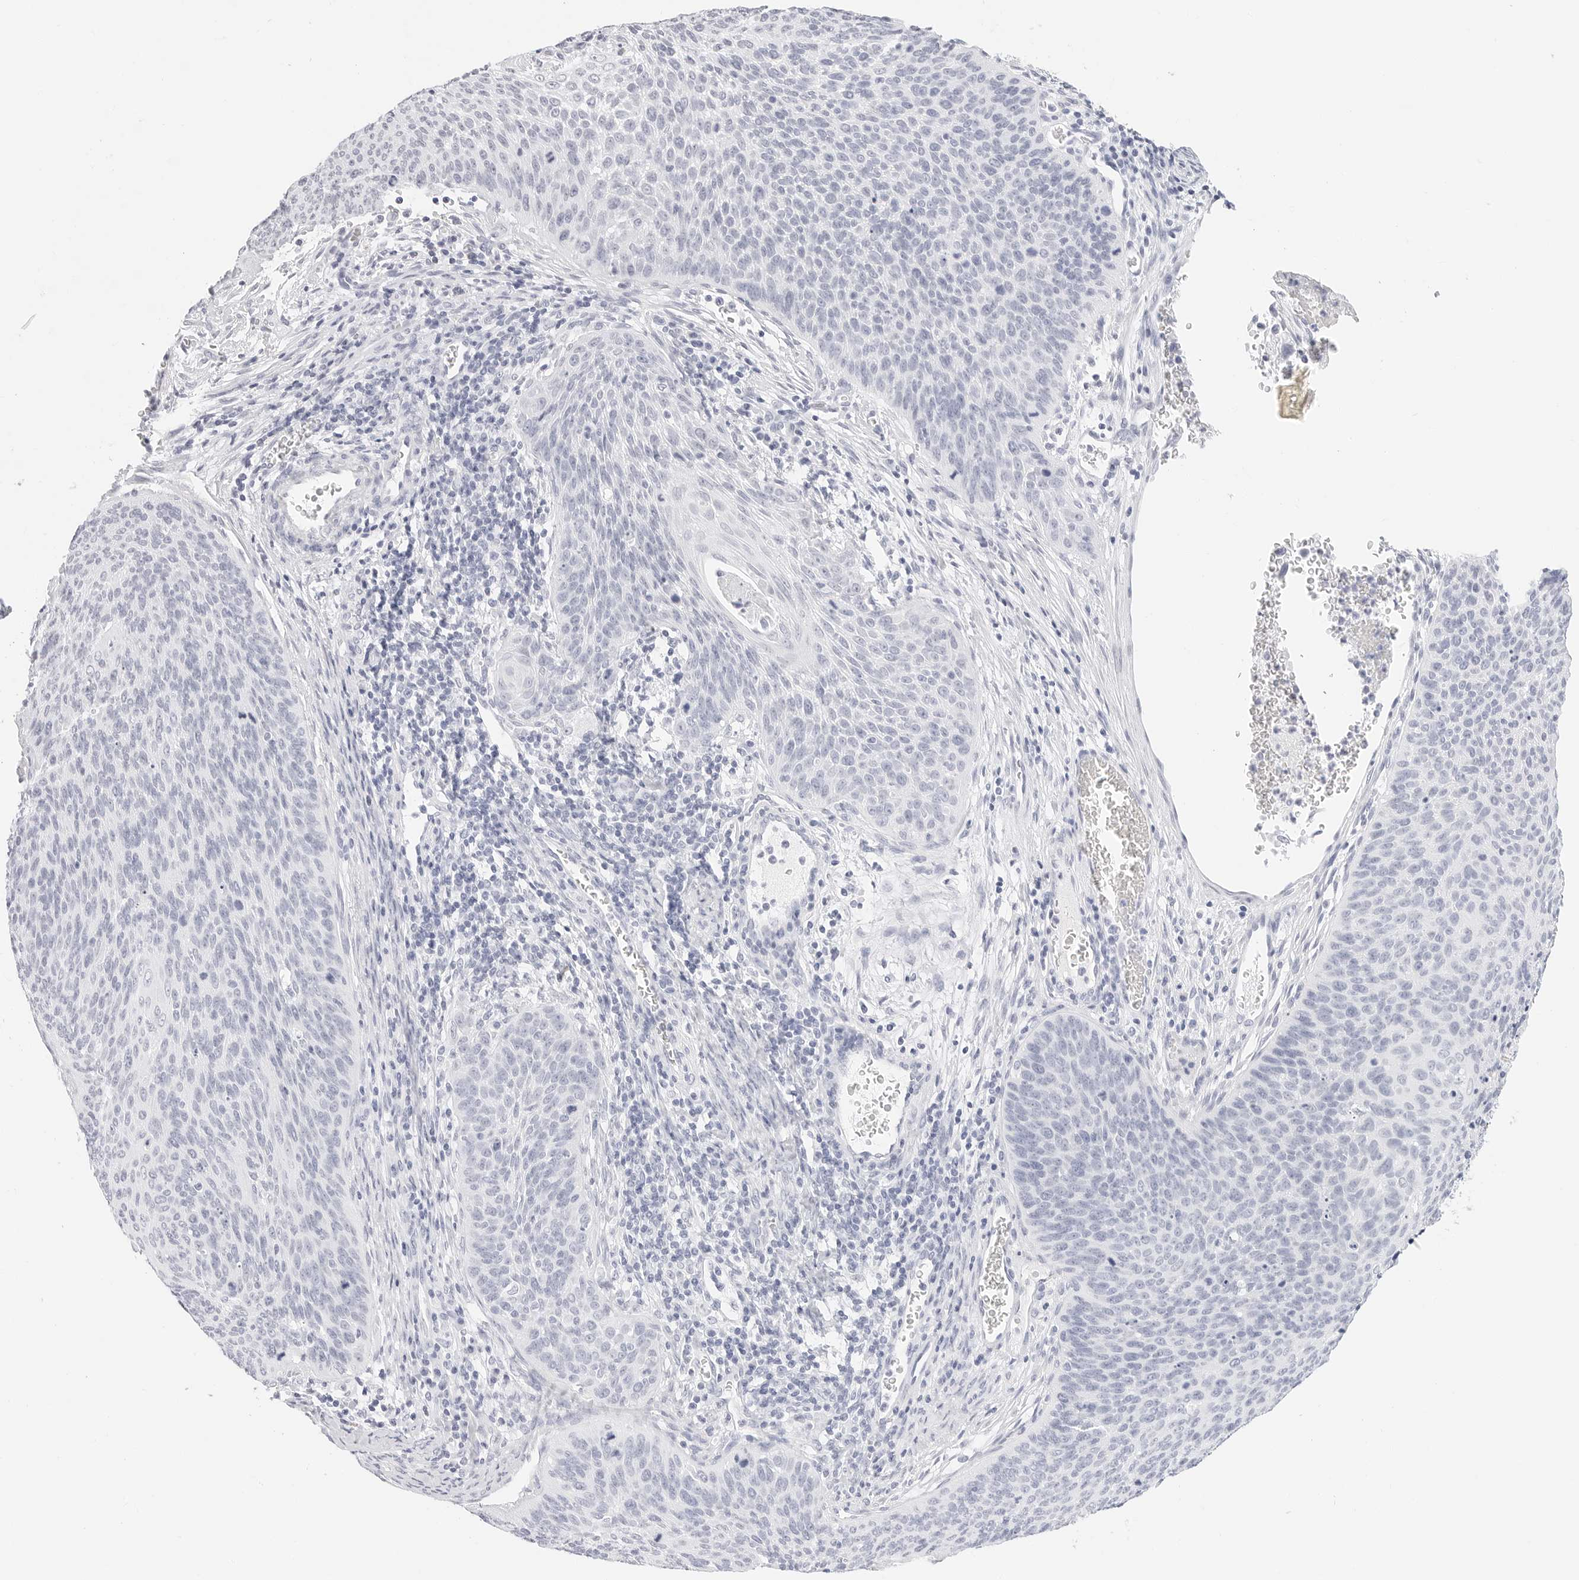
{"staining": {"intensity": "negative", "quantity": "none", "location": "none"}, "tissue": "cervical cancer", "cell_type": "Tumor cells", "image_type": "cancer", "snomed": [{"axis": "morphology", "description": "Squamous cell carcinoma, NOS"}, {"axis": "topography", "description": "Cervix"}], "caption": "A high-resolution histopathology image shows IHC staining of cervical cancer, which displays no significant positivity in tumor cells.", "gene": "TFF2", "patient": {"sex": "female", "age": 55}}